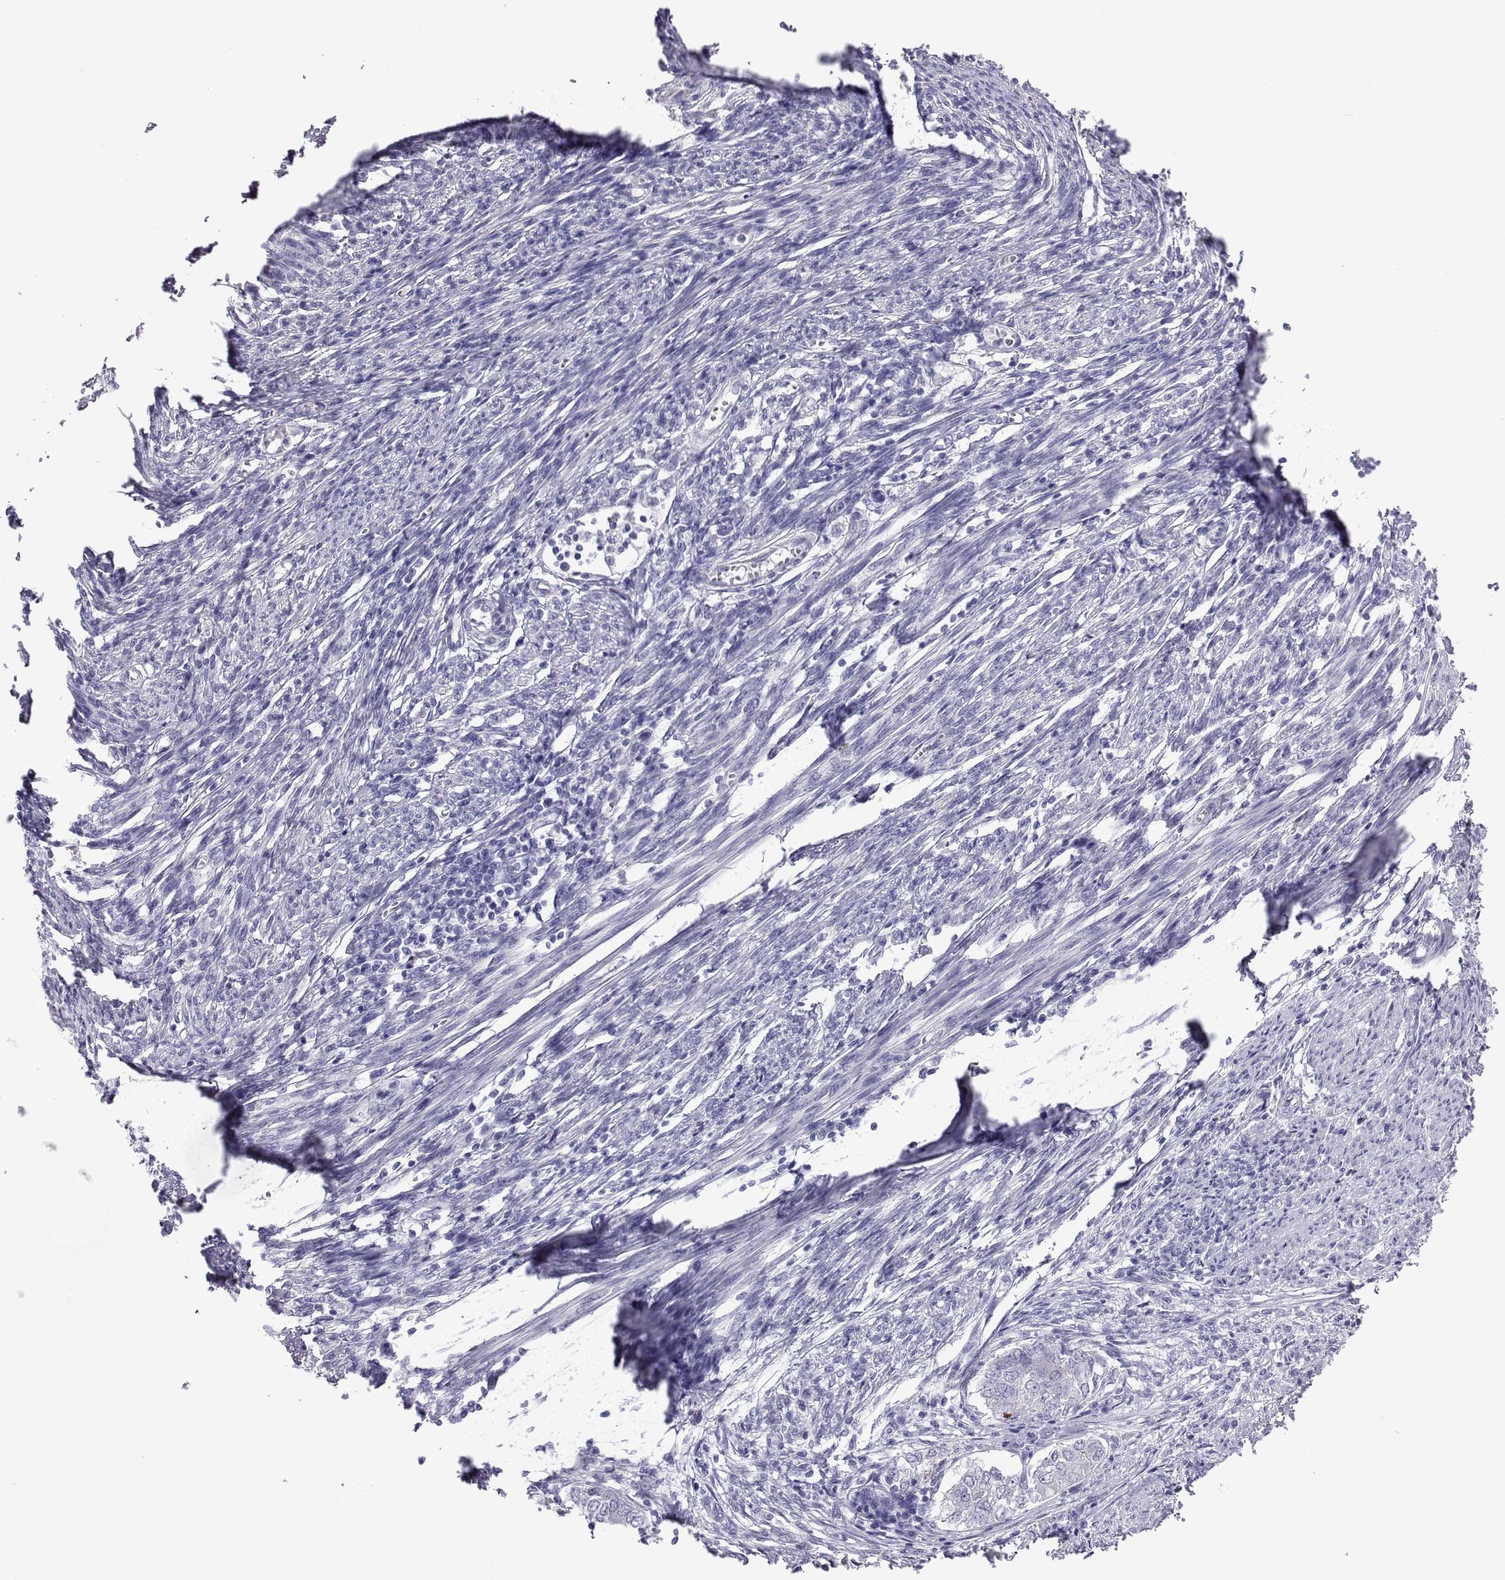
{"staining": {"intensity": "negative", "quantity": "none", "location": "none"}, "tissue": "endometrial cancer", "cell_type": "Tumor cells", "image_type": "cancer", "snomed": [{"axis": "morphology", "description": "Adenocarcinoma, NOS"}, {"axis": "topography", "description": "Endometrium"}], "caption": "Human endometrial adenocarcinoma stained for a protein using immunohistochemistry exhibits no positivity in tumor cells.", "gene": "COL22A1", "patient": {"sex": "female", "age": 62}}